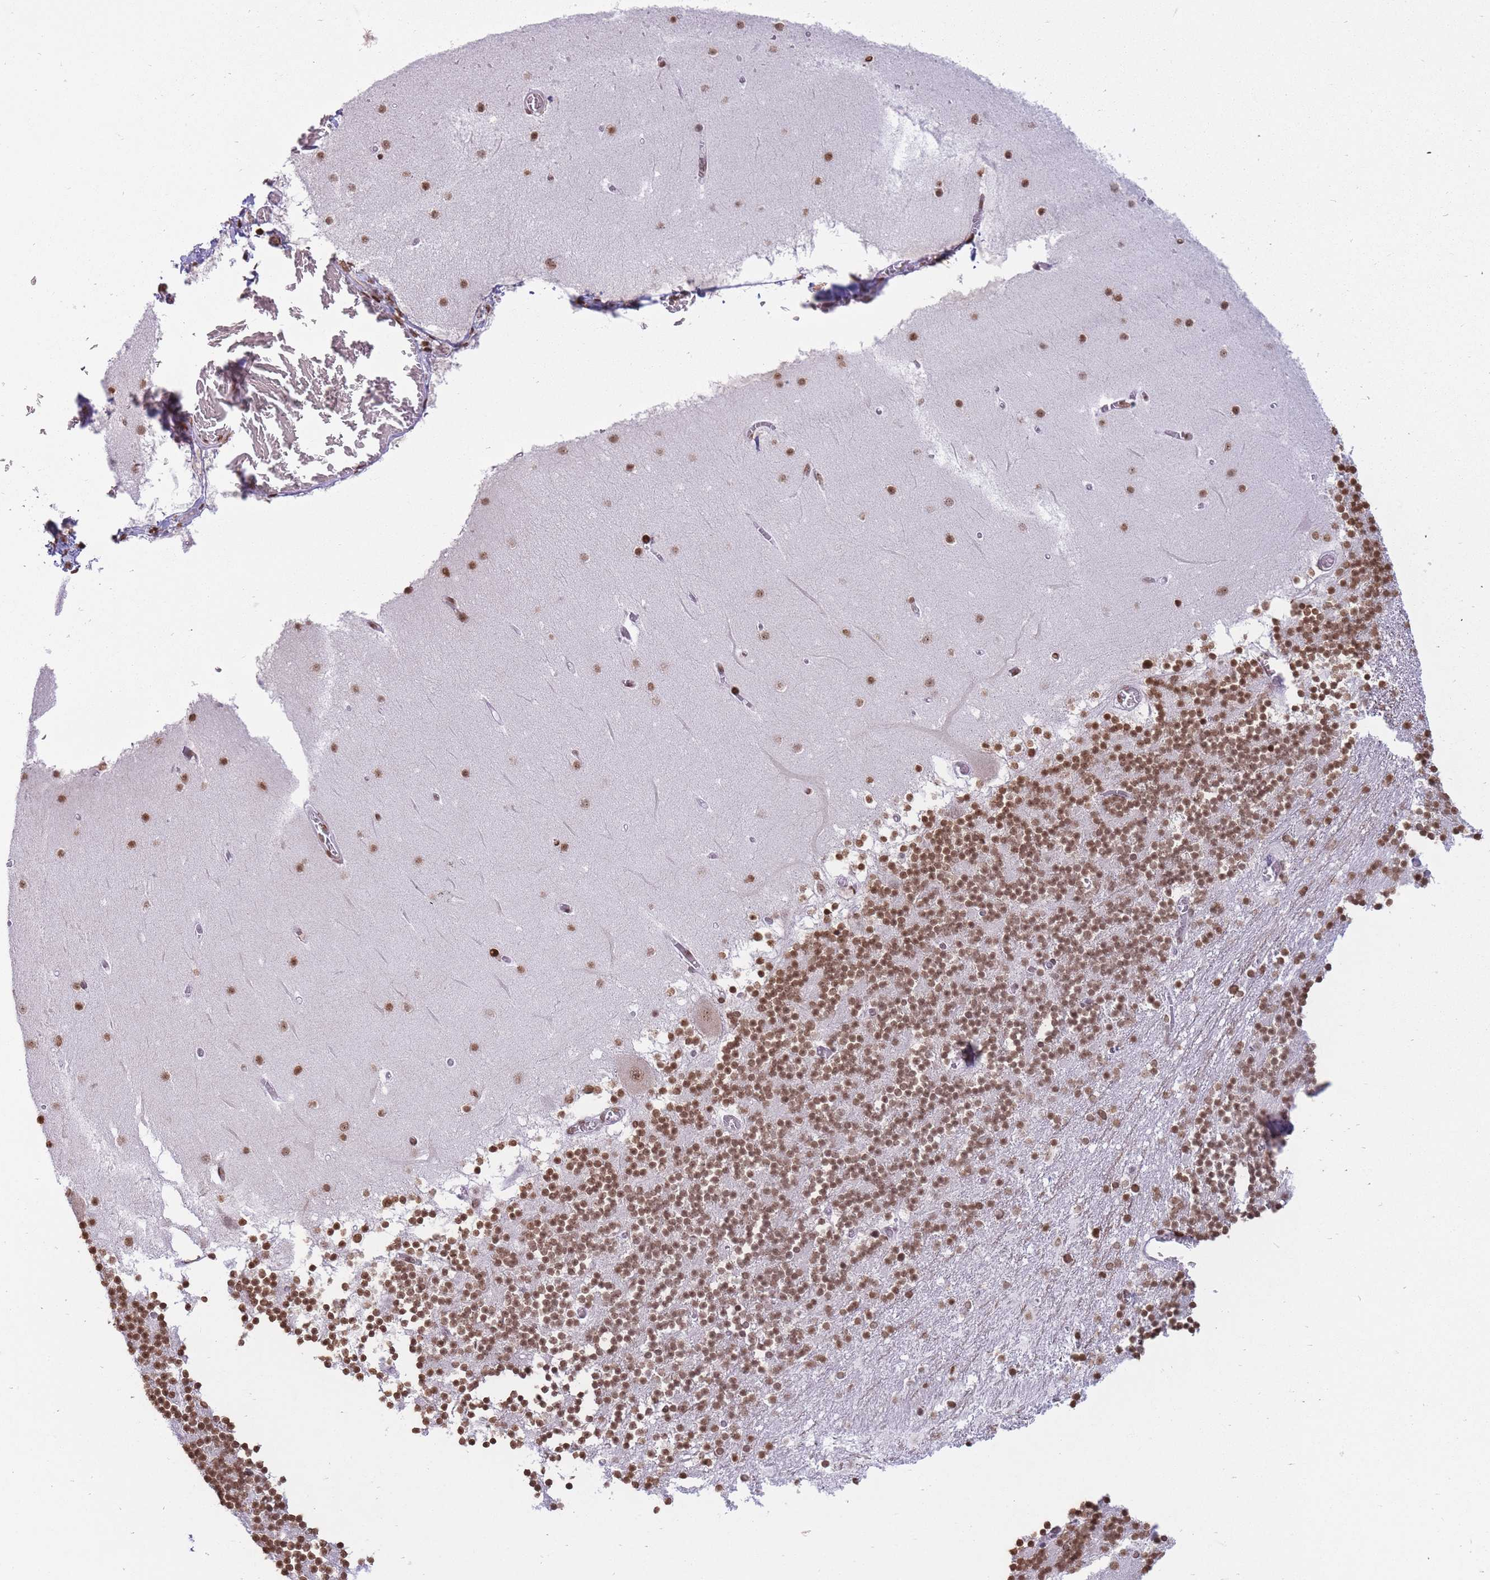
{"staining": {"intensity": "moderate", "quantity": ">75%", "location": "nuclear"}, "tissue": "cerebellum", "cell_type": "Cells in granular layer", "image_type": "normal", "snomed": [{"axis": "morphology", "description": "Normal tissue, NOS"}, {"axis": "topography", "description": "Cerebellum"}], "caption": "Immunohistochemical staining of unremarkable cerebellum exhibits medium levels of moderate nuclear staining in about >75% of cells in granular layer.", "gene": "SHISAL1", "patient": {"sex": "female", "age": 28}}